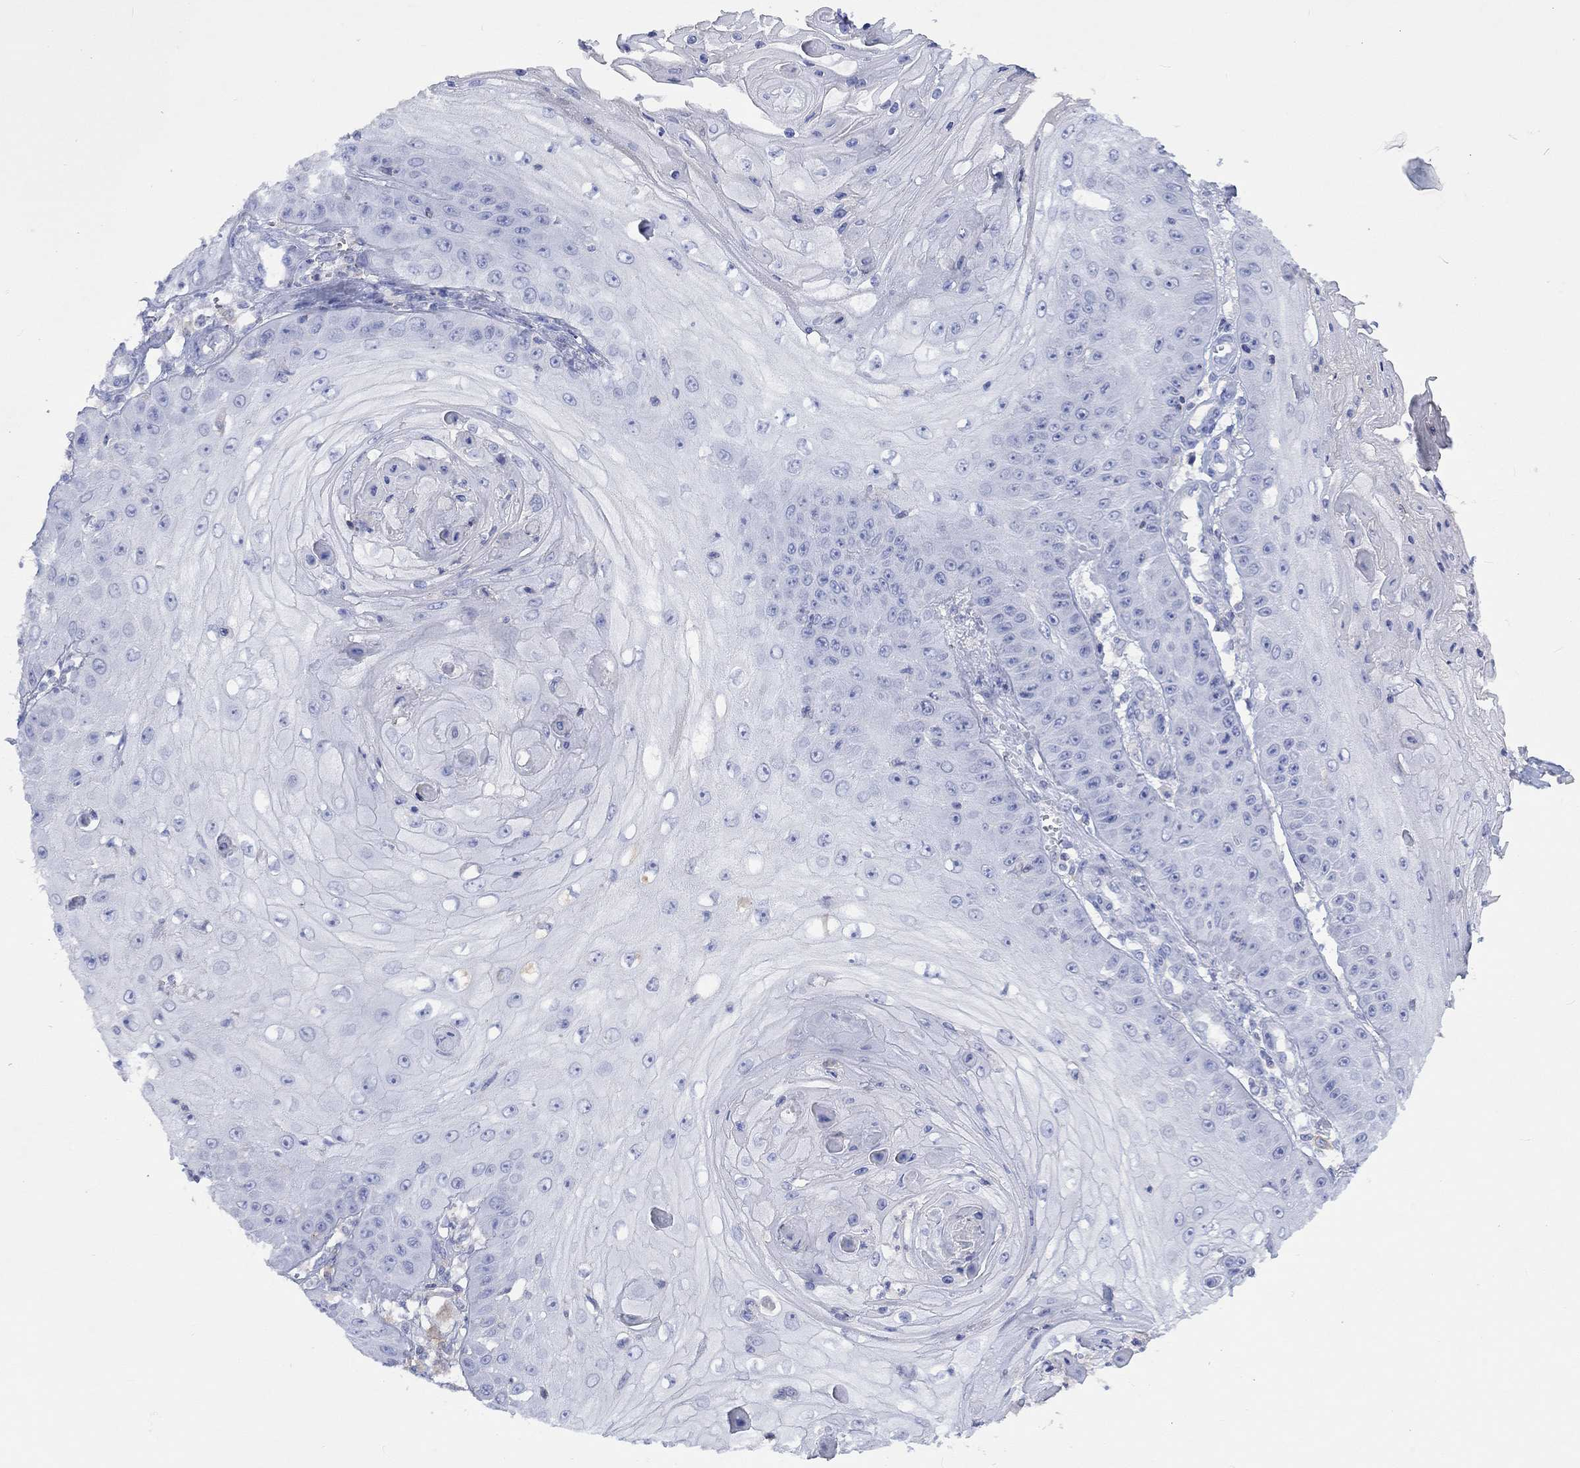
{"staining": {"intensity": "negative", "quantity": "none", "location": "none"}, "tissue": "skin cancer", "cell_type": "Tumor cells", "image_type": "cancer", "snomed": [{"axis": "morphology", "description": "Squamous cell carcinoma, NOS"}, {"axis": "topography", "description": "Skin"}], "caption": "Protein analysis of squamous cell carcinoma (skin) demonstrates no significant positivity in tumor cells. Brightfield microscopy of IHC stained with DAB (brown) and hematoxylin (blue), captured at high magnification.", "gene": "GCM1", "patient": {"sex": "male", "age": 70}}